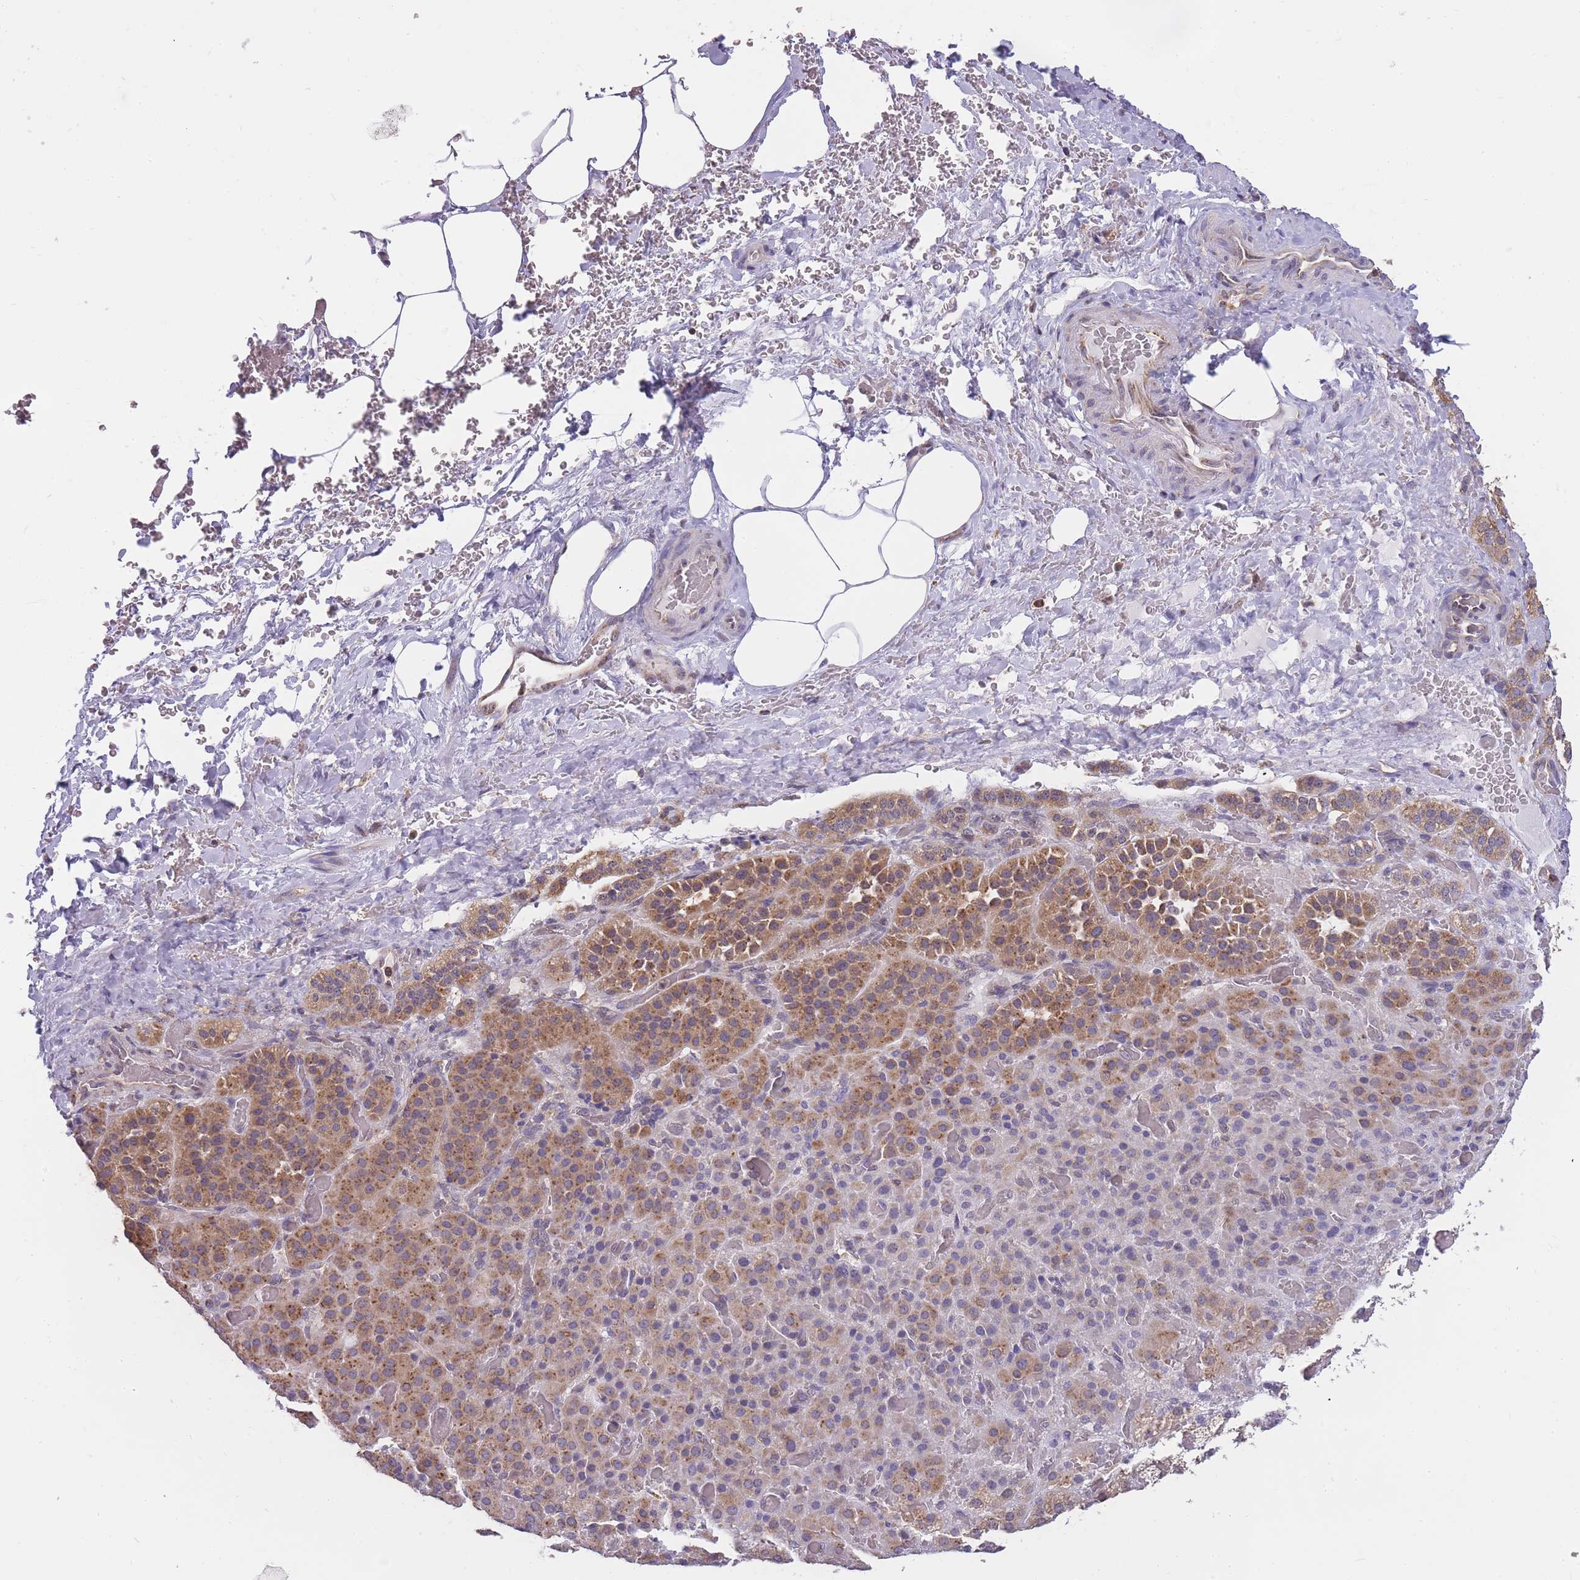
{"staining": {"intensity": "moderate", "quantity": ">75%", "location": "cytoplasmic/membranous"}, "tissue": "adrenal gland", "cell_type": "Glandular cells", "image_type": "normal", "snomed": [{"axis": "morphology", "description": "Normal tissue, NOS"}, {"axis": "topography", "description": "Adrenal gland"}], "caption": "DAB immunohistochemical staining of unremarkable human adrenal gland reveals moderate cytoplasmic/membranous protein positivity in about >75% of glandular cells.", "gene": "ZNF662", "patient": {"sex": "male", "age": 57}}